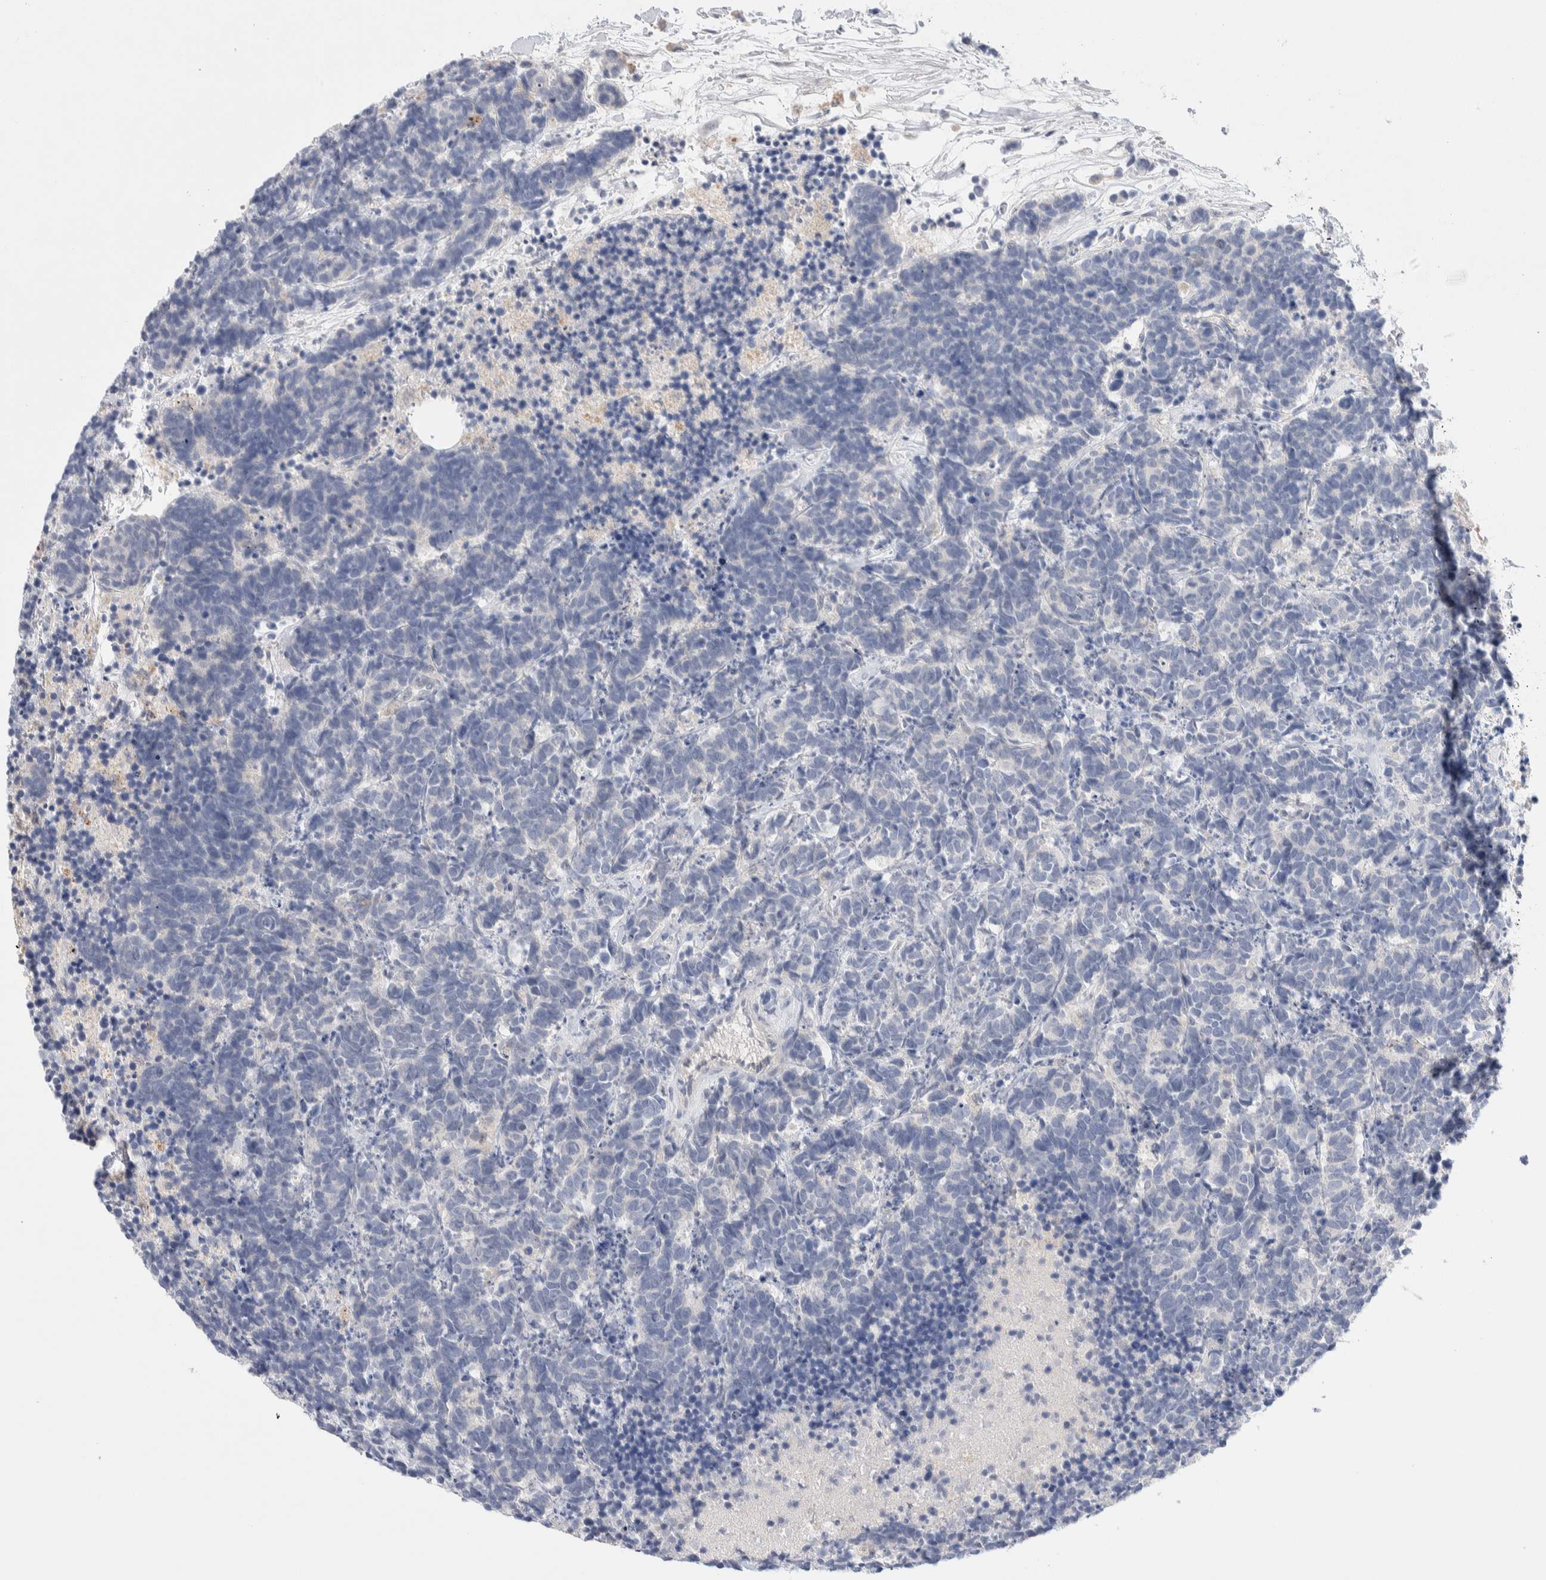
{"staining": {"intensity": "negative", "quantity": "none", "location": "none"}, "tissue": "carcinoid", "cell_type": "Tumor cells", "image_type": "cancer", "snomed": [{"axis": "morphology", "description": "Carcinoma, NOS"}, {"axis": "morphology", "description": "Carcinoid, malignant, NOS"}, {"axis": "topography", "description": "Urinary bladder"}], "caption": "A histopathology image of carcinoid stained for a protein displays no brown staining in tumor cells.", "gene": "DNAJB6", "patient": {"sex": "male", "age": 57}}